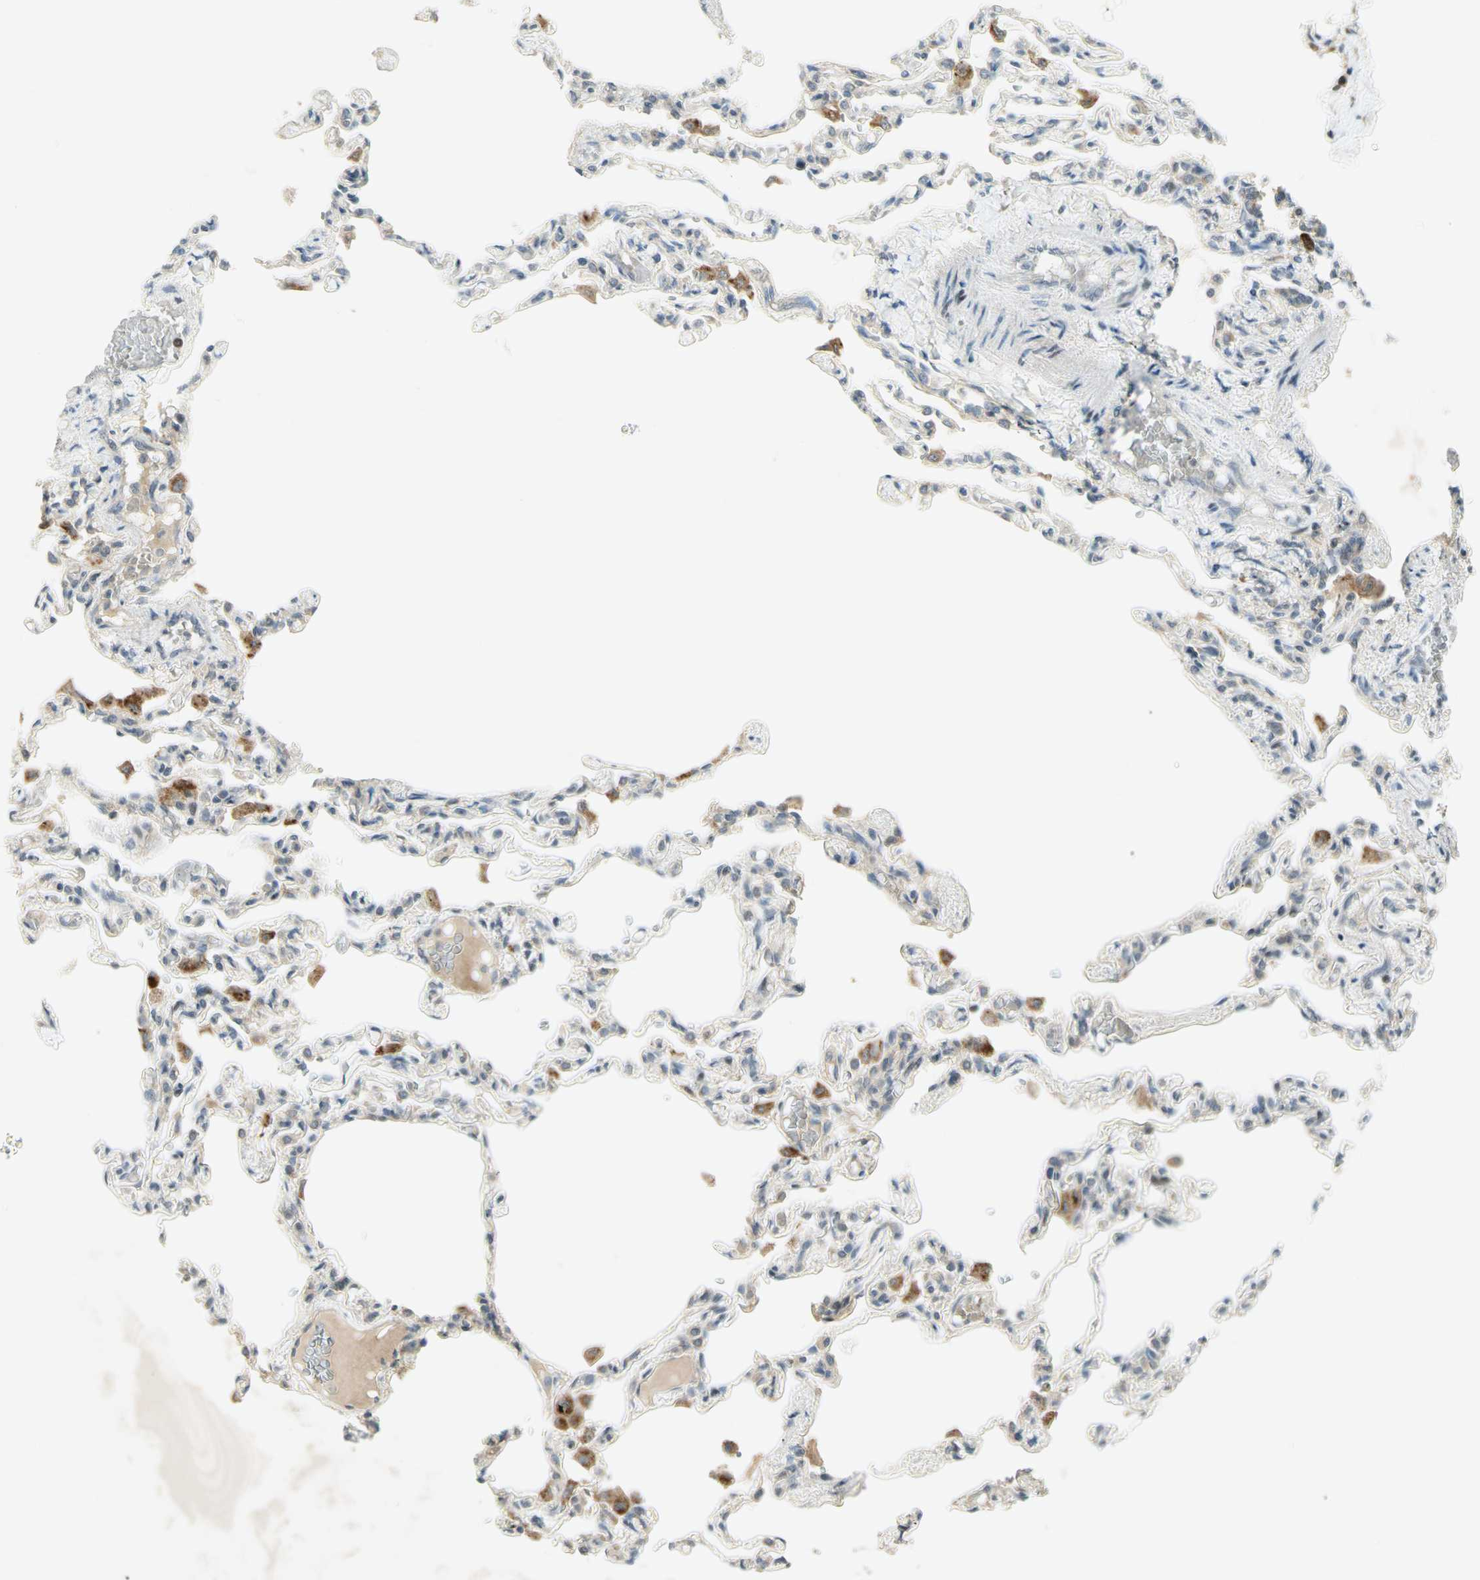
{"staining": {"intensity": "moderate", "quantity": "<25%", "location": "cytoplasmic/membranous"}, "tissue": "lung", "cell_type": "Alveolar cells", "image_type": "normal", "snomed": [{"axis": "morphology", "description": "Normal tissue, NOS"}, {"axis": "topography", "description": "Lung"}], "caption": "Lung was stained to show a protein in brown. There is low levels of moderate cytoplasmic/membranous positivity in about <25% of alveolar cells. (DAB (3,3'-diaminobenzidine) IHC, brown staining for protein, blue staining for nuclei).", "gene": "ETF1", "patient": {"sex": "male", "age": 21}}